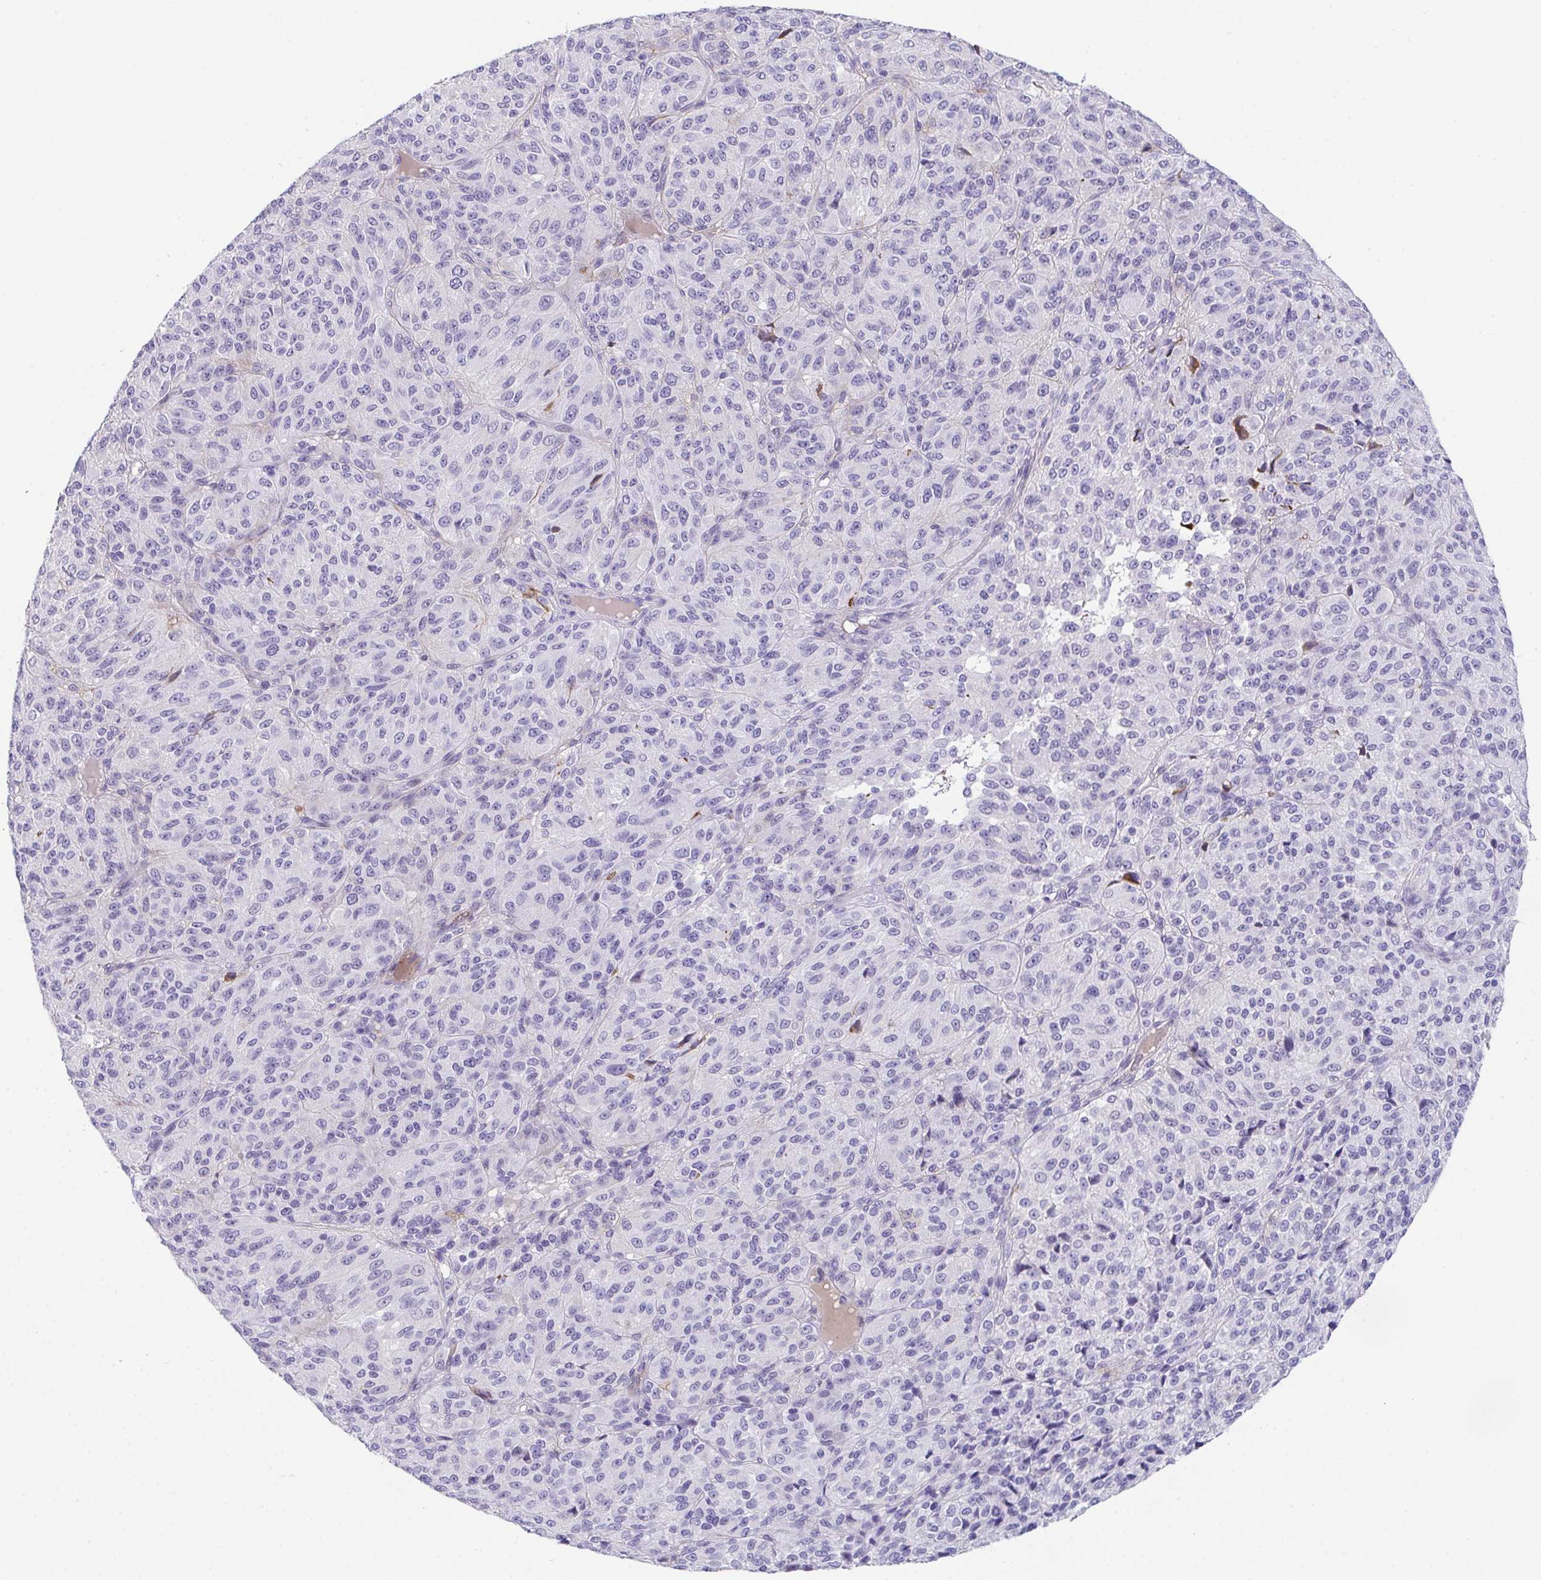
{"staining": {"intensity": "negative", "quantity": "none", "location": "none"}, "tissue": "melanoma", "cell_type": "Tumor cells", "image_type": "cancer", "snomed": [{"axis": "morphology", "description": "Malignant melanoma, Metastatic site"}, {"axis": "topography", "description": "Brain"}], "caption": "Tumor cells are negative for protein expression in human malignant melanoma (metastatic site).", "gene": "KMT2E", "patient": {"sex": "female", "age": 56}}